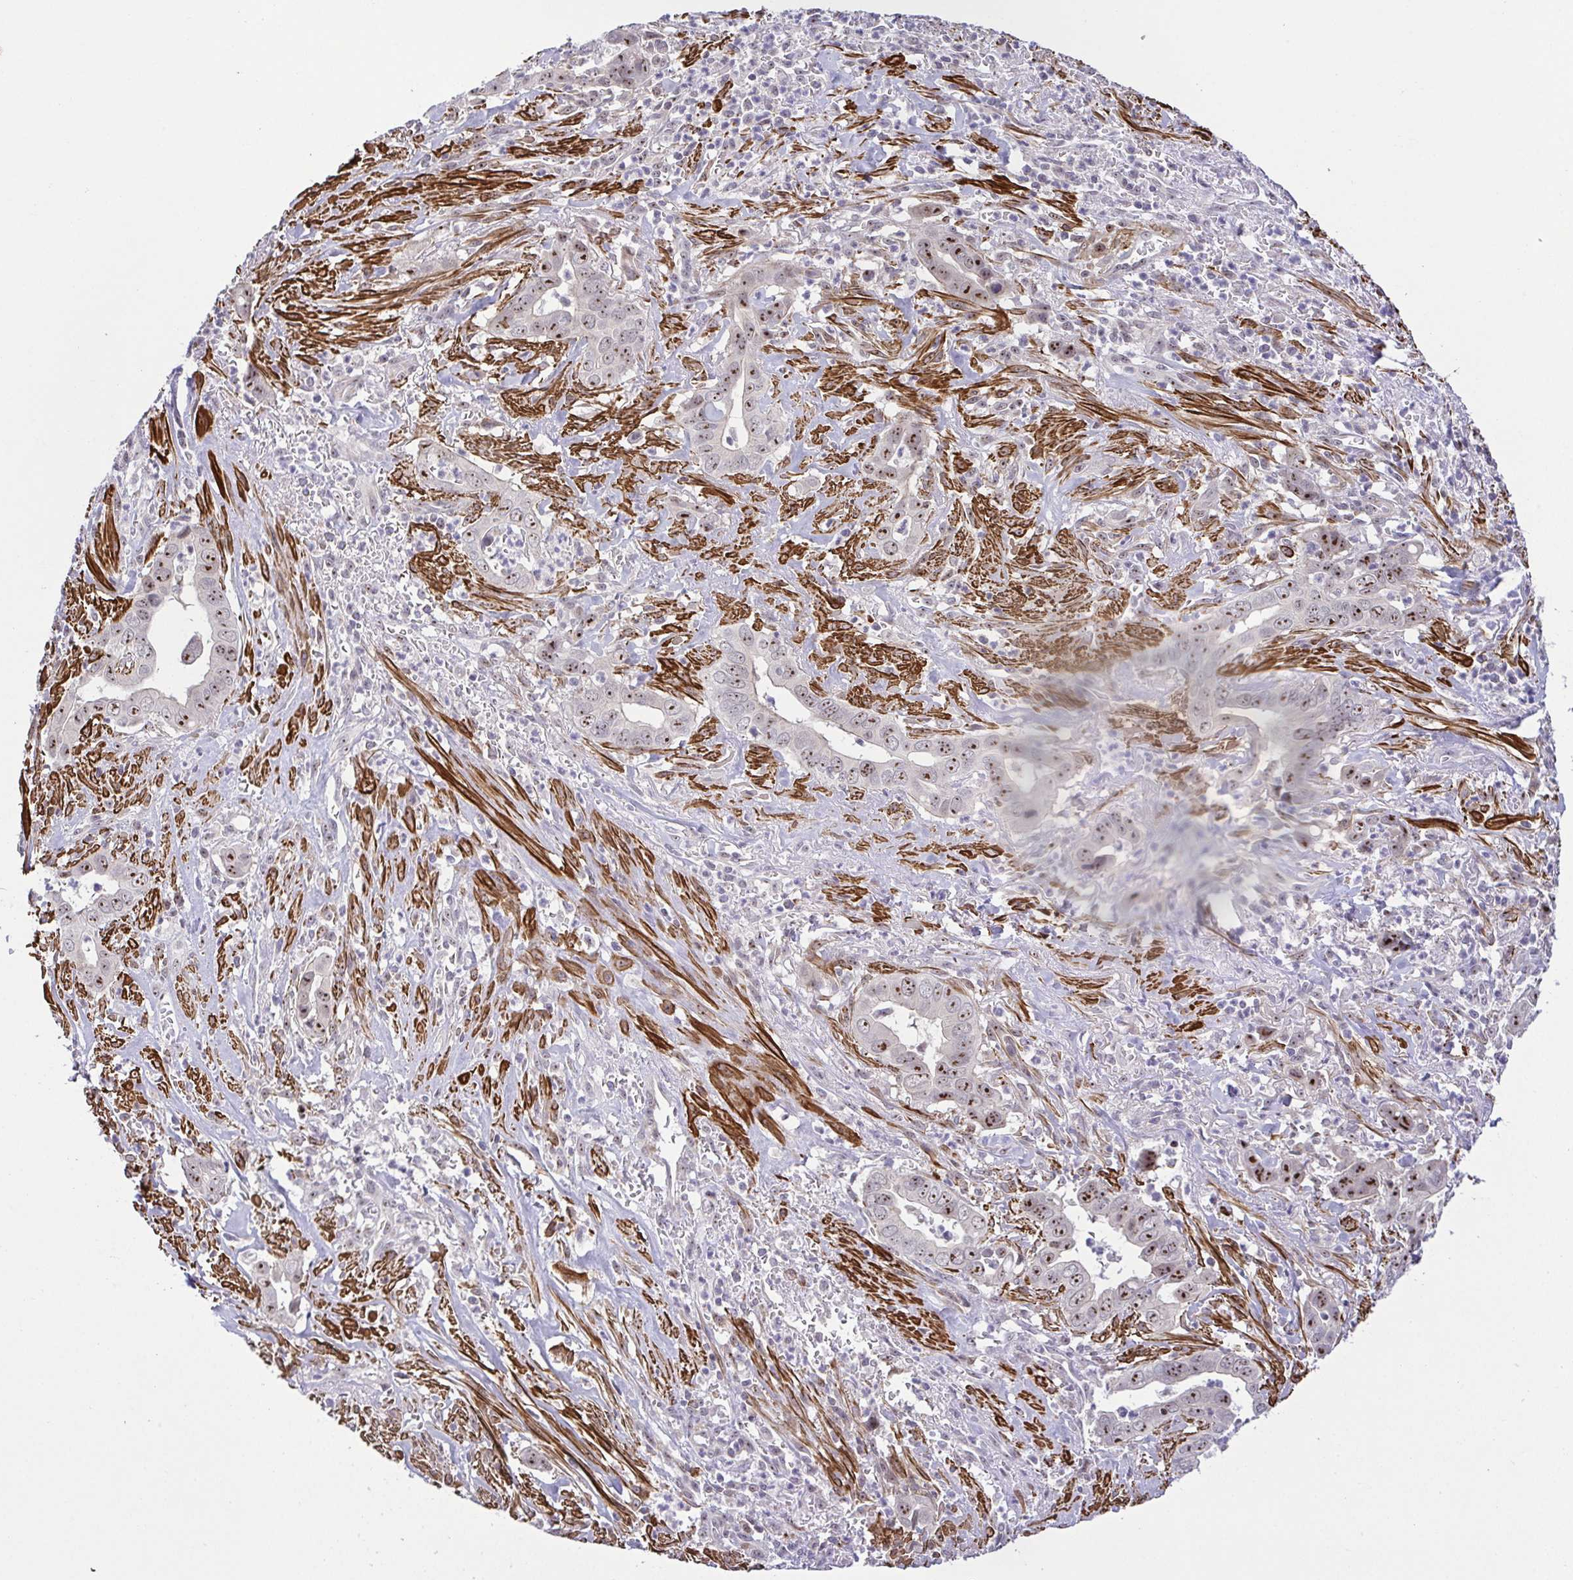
{"staining": {"intensity": "moderate", "quantity": "25%-75%", "location": "nuclear"}, "tissue": "liver cancer", "cell_type": "Tumor cells", "image_type": "cancer", "snomed": [{"axis": "morphology", "description": "Cholangiocarcinoma"}, {"axis": "topography", "description": "Liver"}], "caption": "Protein staining of liver cholangiocarcinoma tissue demonstrates moderate nuclear positivity in approximately 25%-75% of tumor cells.", "gene": "RSL24D1", "patient": {"sex": "female", "age": 79}}